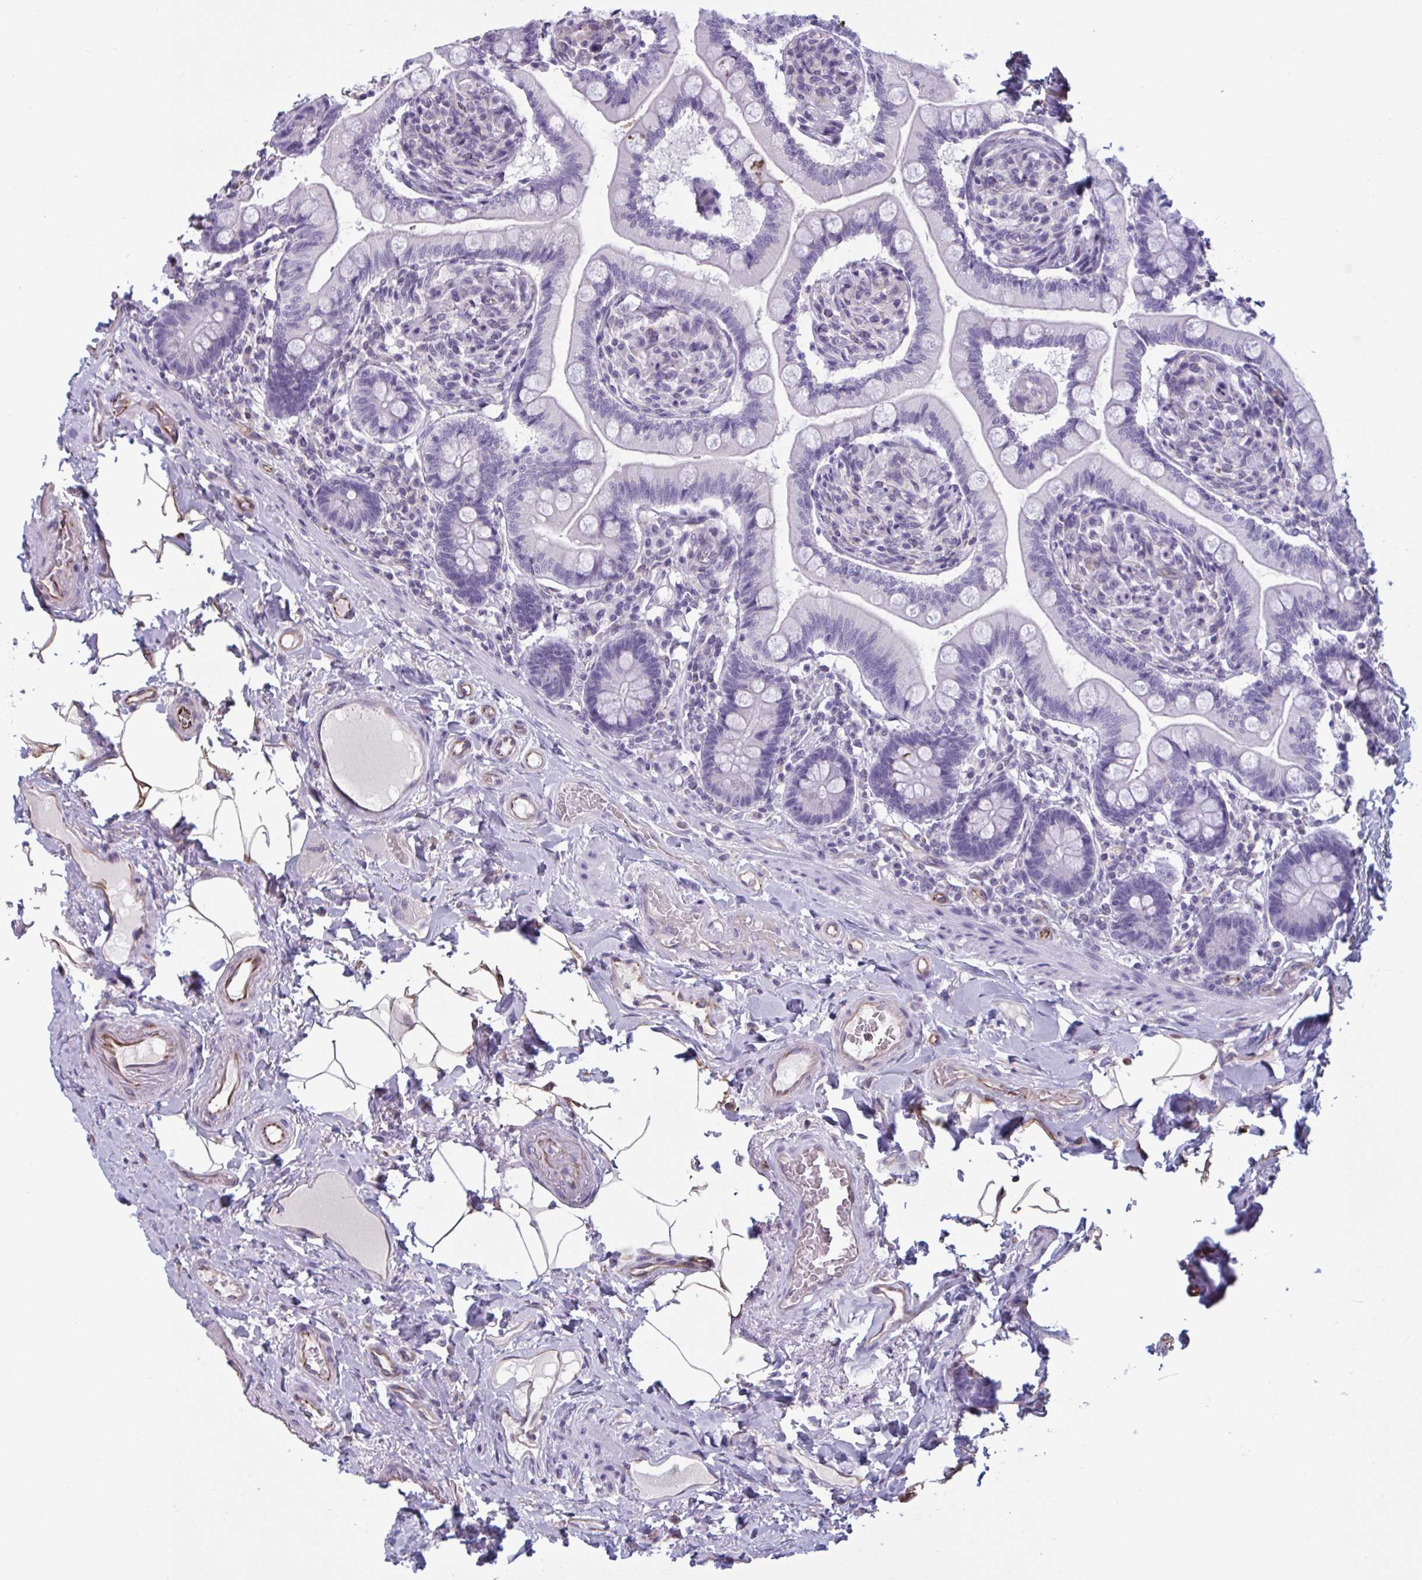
{"staining": {"intensity": "negative", "quantity": "none", "location": "none"}, "tissue": "small intestine", "cell_type": "Glandular cells", "image_type": "normal", "snomed": [{"axis": "morphology", "description": "Normal tissue, NOS"}, {"axis": "topography", "description": "Small intestine"}], "caption": "There is no significant positivity in glandular cells of small intestine. (DAB (3,3'-diaminobenzidine) immunohistochemistry (IHC) with hematoxylin counter stain).", "gene": "OR1L3", "patient": {"sex": "female", "age": 64}}